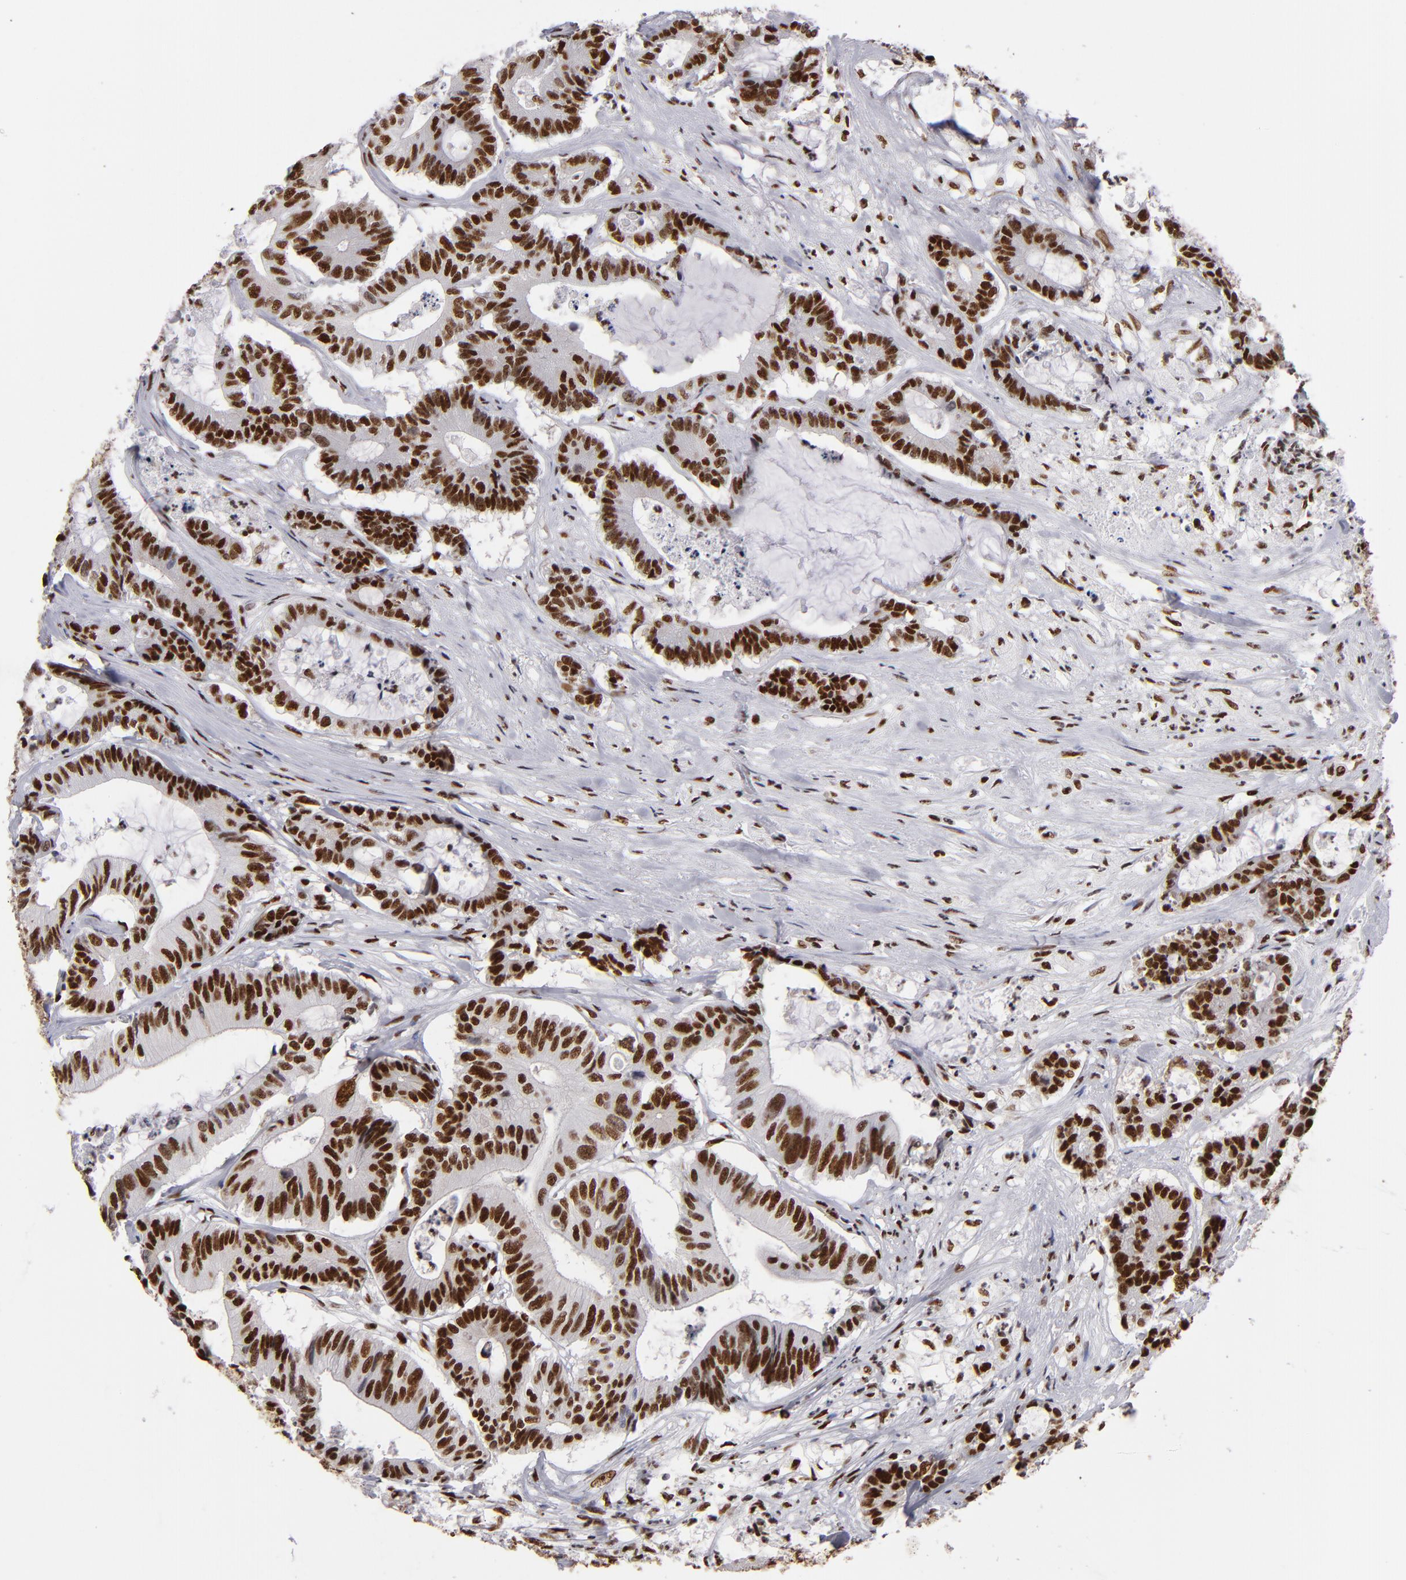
{"staining": {"intensity": "strong", "quantity": ">75%", "location": "nuclear"}, "tissue": "colorectal cancer", "cell_type": "Tumor cells", "image_type": "cancer", "snomed": [{"axis": "morphology", "description": "Adenocarcinoma, NOS"}, {"axis": "topography", "description": "Colon"}], "caption": "Colorectal cancer tissue displays strong nuclear positivity in about >75% of tumor cells, visualized by immunohistochemistry. (DAB = brown stain, brightfield microscopy at high magnification).", "gene": "MRE11", "patient": {"sex": "female", "age": 84}}